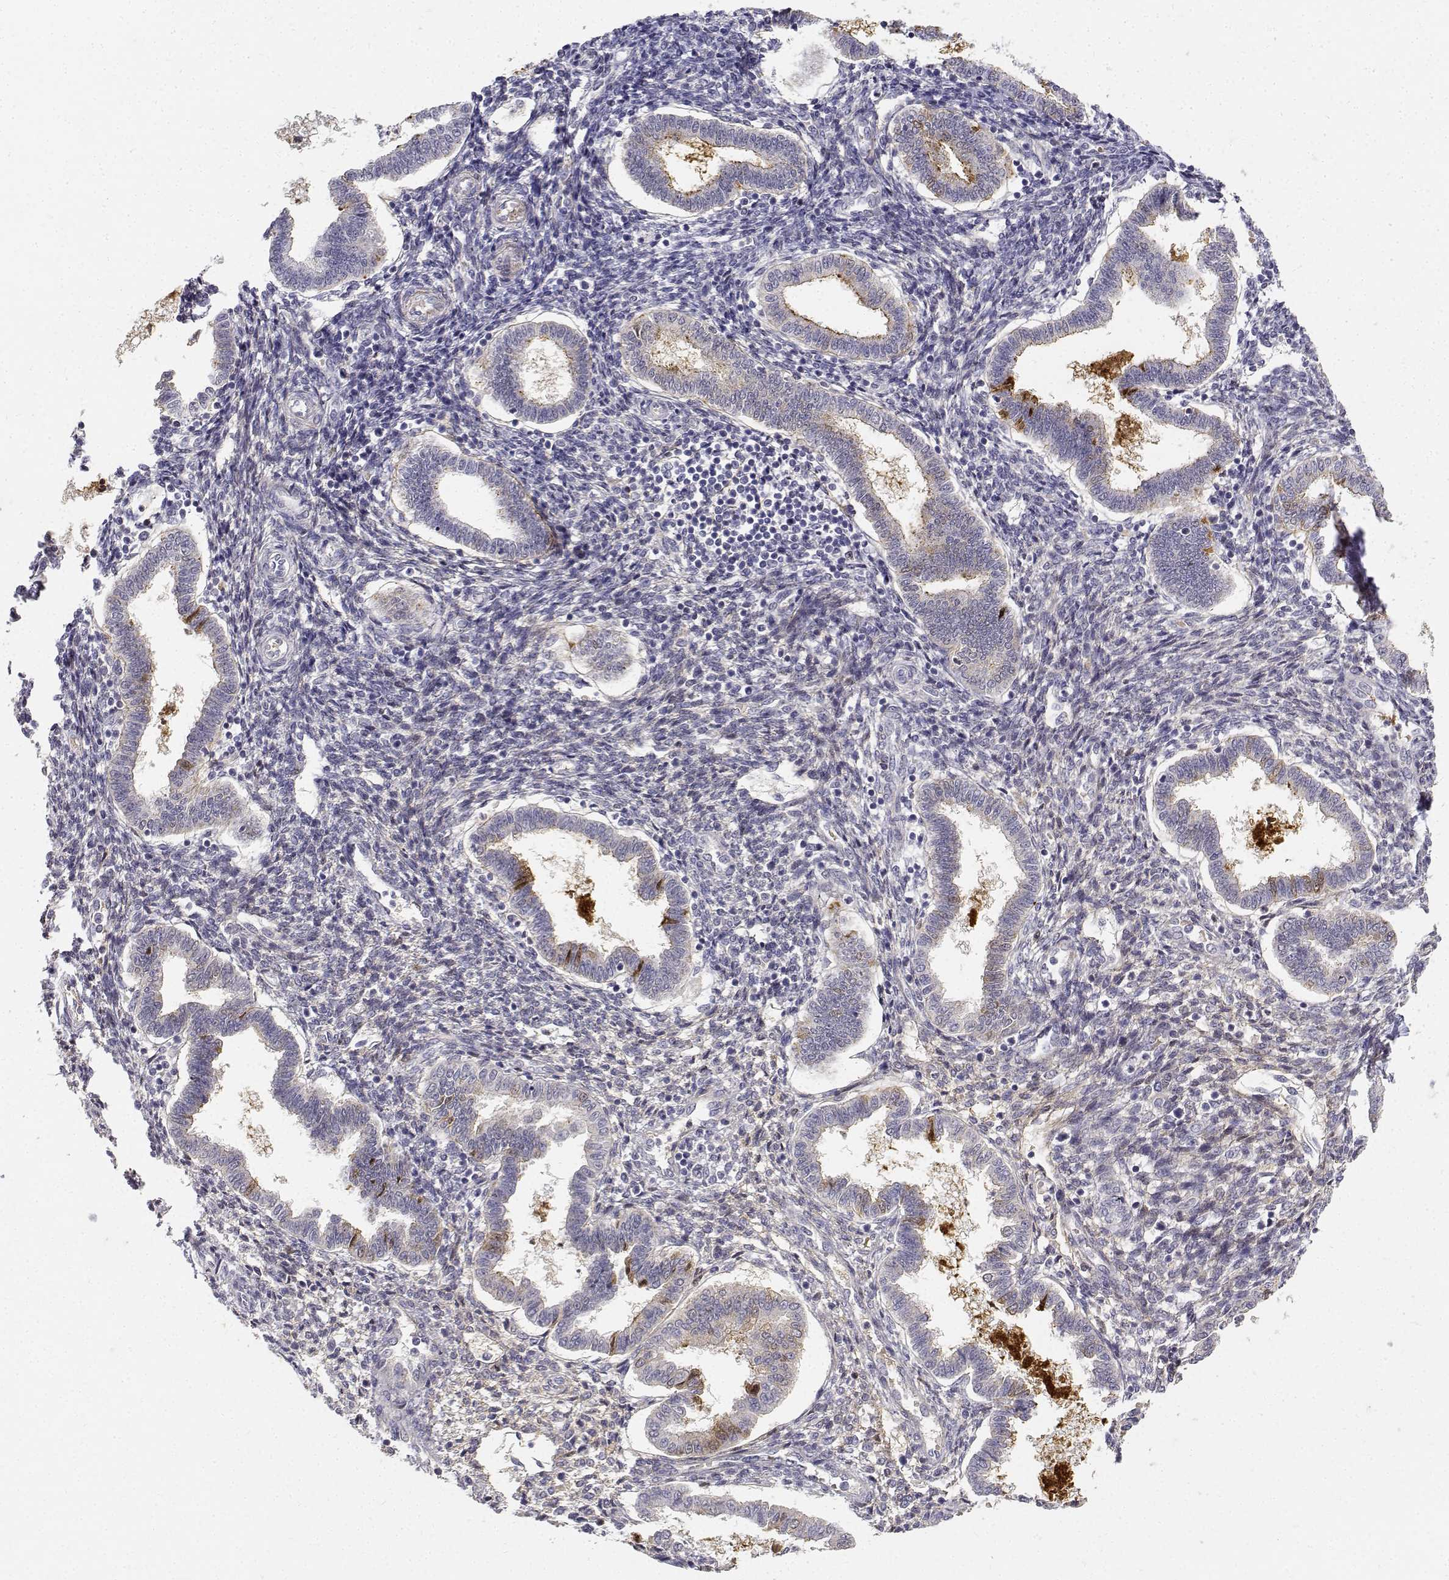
{"staining": {"intensity": "negative", "quantity": "none", "location": "none"}, "tissue": "endometrium", "cell_type": "Cells in endometrial stroma", "image_type": "normal", "snomed": [{"axis": "morphology", "description": "Normal tissue, NOS"}, {"axis": "topography", "description": "Endometrium"}], "caption": "IHC histopathology image of normal endometrium: endometrium stained with DAB (3,3'-diaminobenzidine) reveals no significant protein positivity in cells in endometrial stroma.", "gene": "PAEP", "patient": {"sex": "female", "age": 24}}